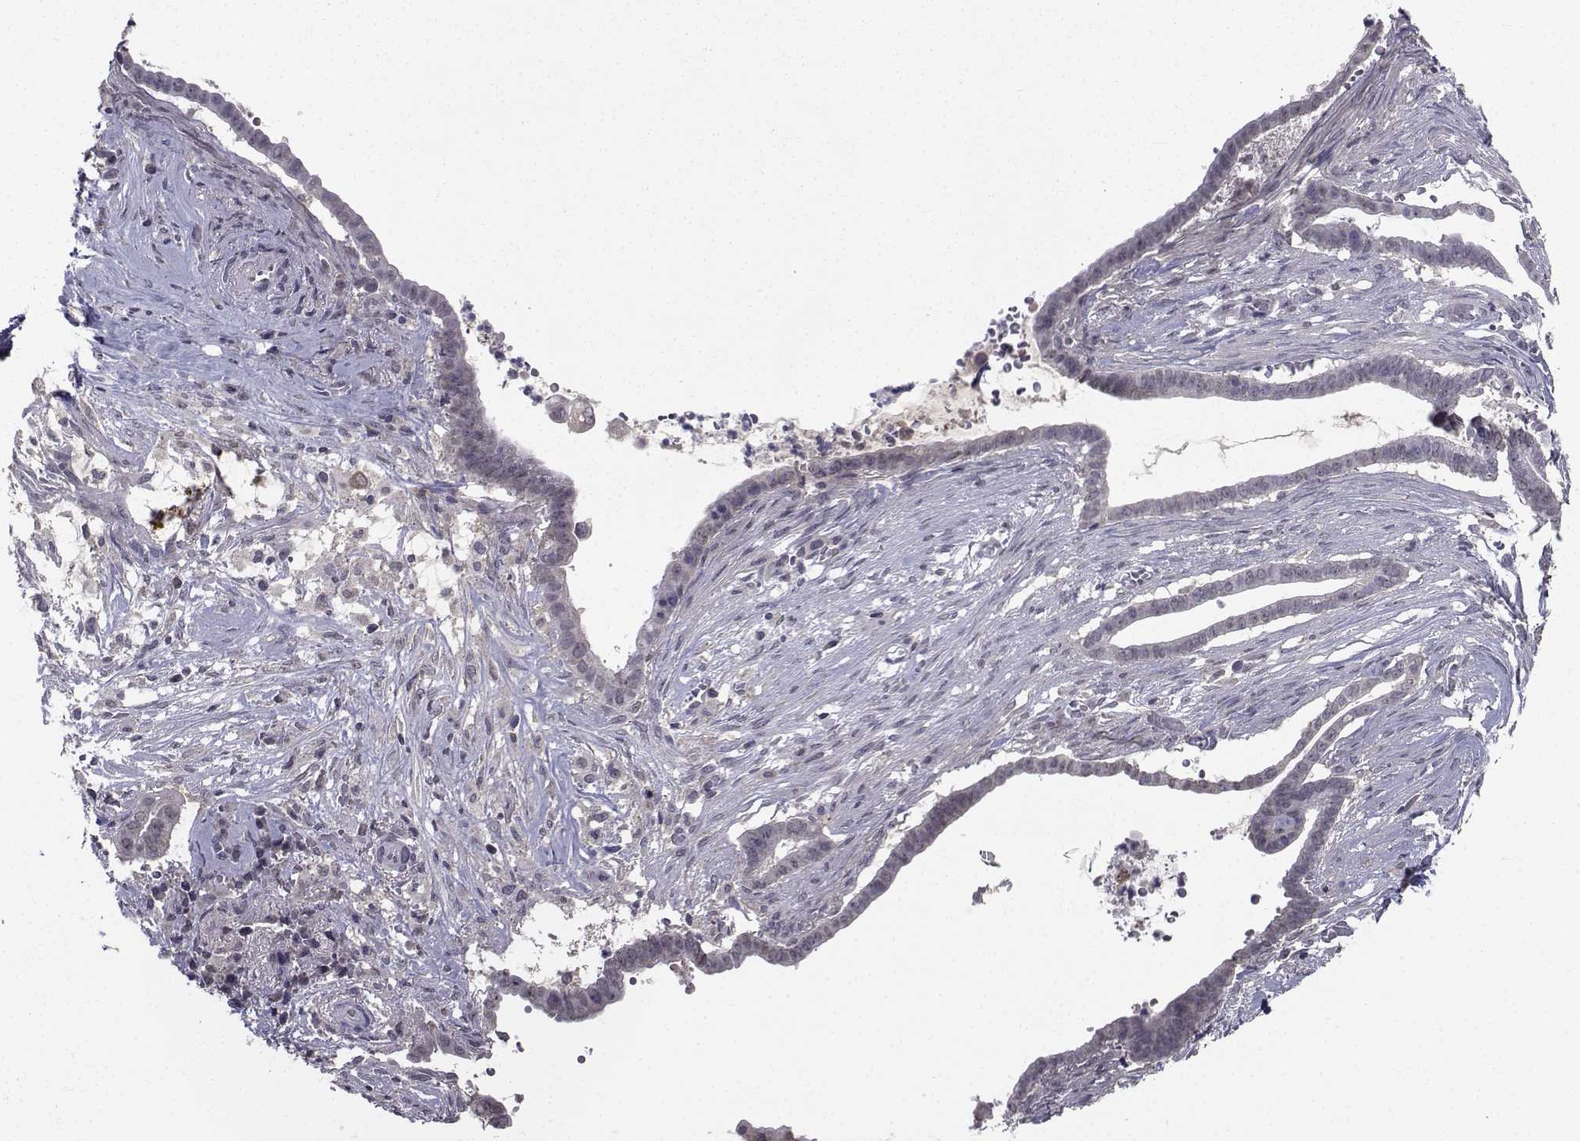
{"staining": {"intensity": "negative", "quantity": "none", "location": "none"}, "tissue": "pancreatic cancer", "cell_type": "Tumor cells", "image_type": "cancer", "snomed": [{"axis": "morphology", "description": "Adenocarcinoma, NOS"}, {"axis": "topography", "description": "Pancreas"}], "caption": "Immunohistochemistry (IHC) micrograph of neoplastic tissue: human adenocarcinoma (pancreatic) stained with DAB reveals no significant protein expression in tumor cells.", "gene": "CYP2S1", "patient": {"sex": "male", "age": 61}}